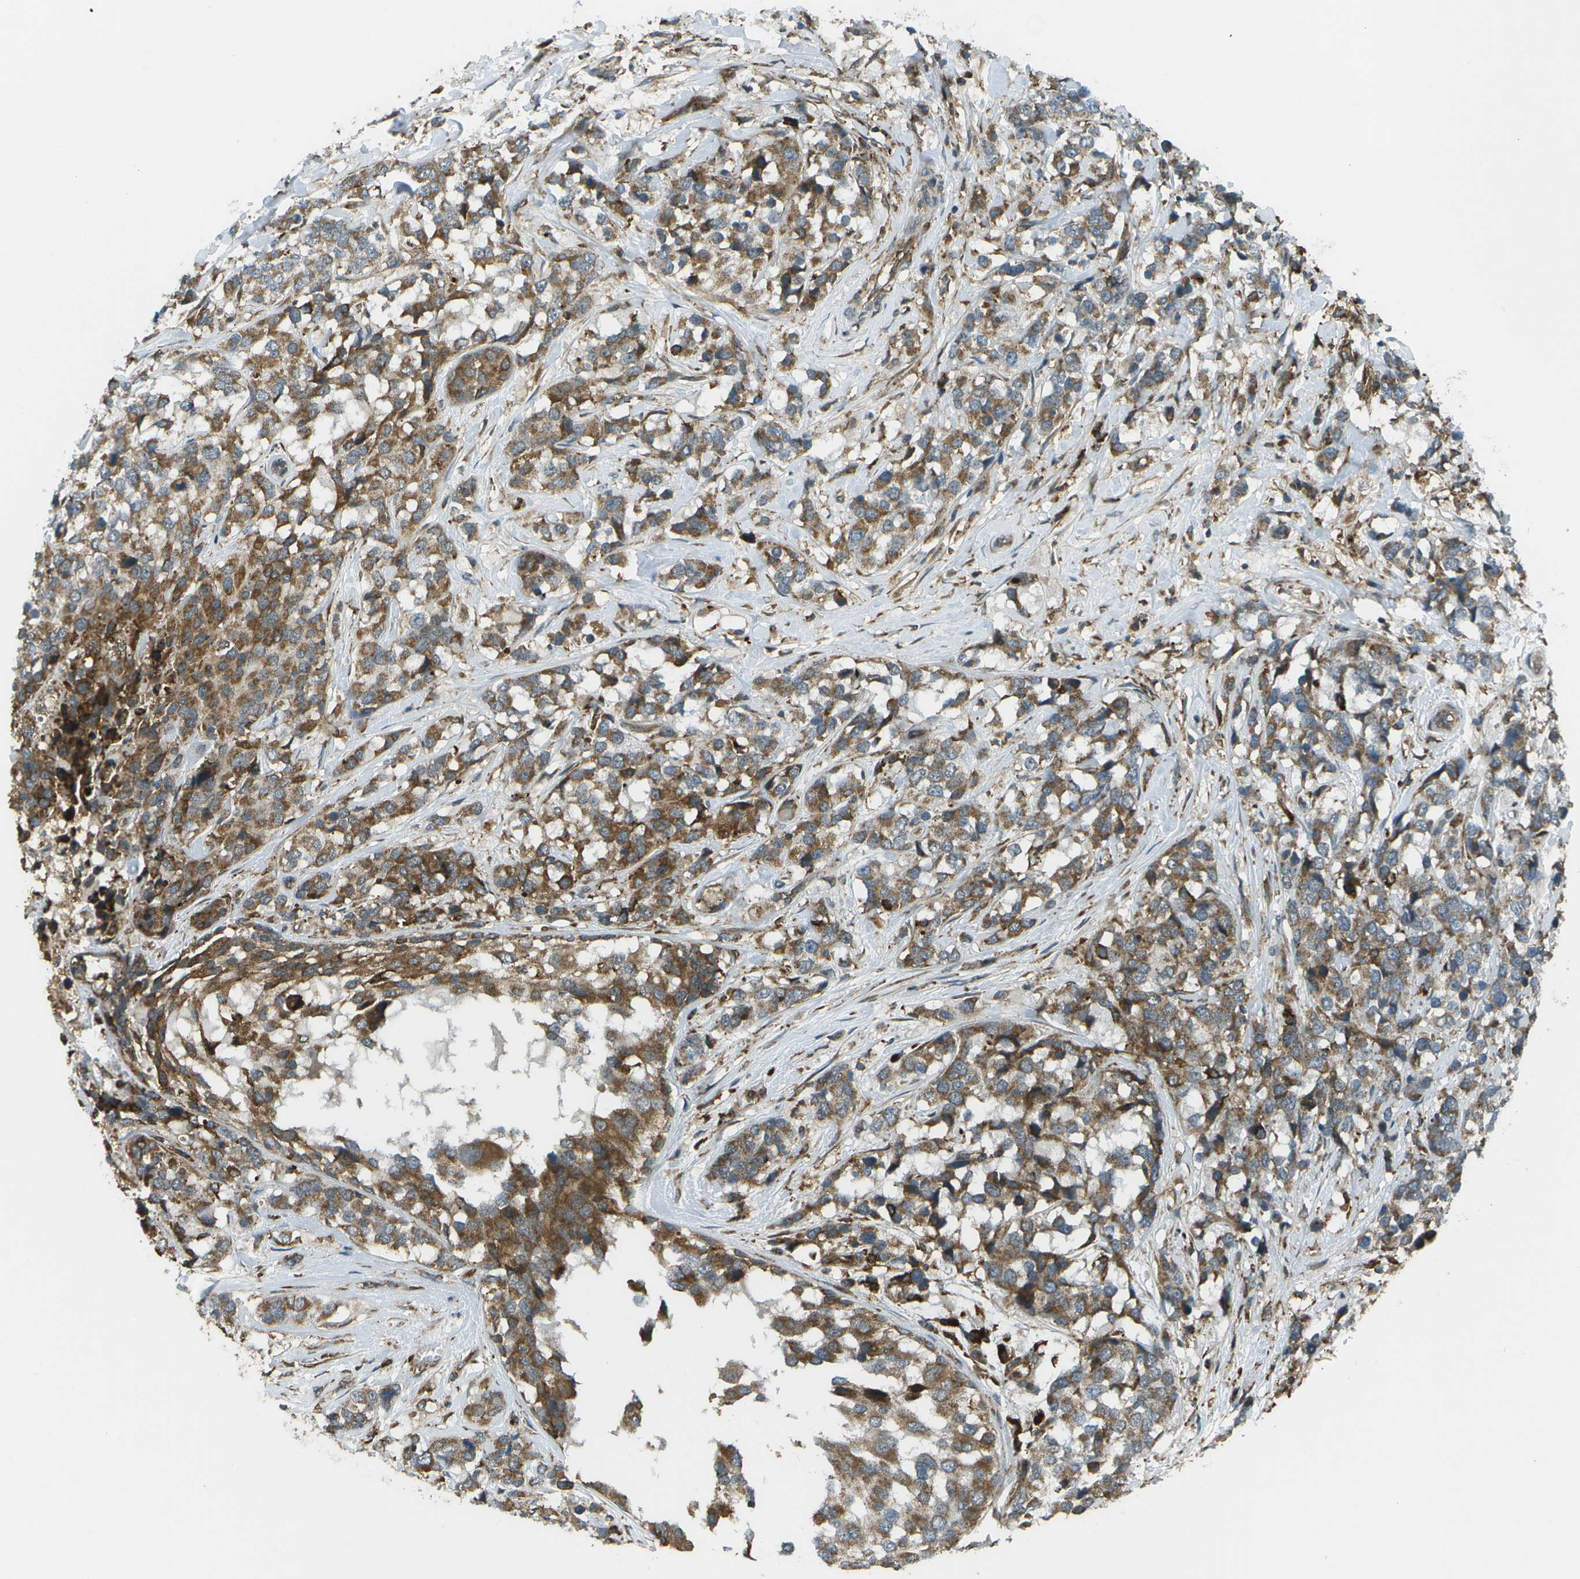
{"staining": {"intensity": "strong", "quantity": ">75%", "location": "cytoplasmic/membranous"}, "tissue": "breast cancer", "cell_type": "Tumor cells", "image_type": "cancer", "snomed": [{"axis": "morphology", "description": "Lobular carcinoma"}, {"axis": "topography", "description": "Breast"}], "caption": "Breast cancer (lobular carcinoma) stained with immunohistochemistry (IHC) displays strong cytoplasmic/membranous positivity in approximately >75% of tumor cells. The protein of interest is shown in brown color, while the nuclei are stained blue.", "gene": "USP30", "patient": {"sex": "female", "age": 59}}